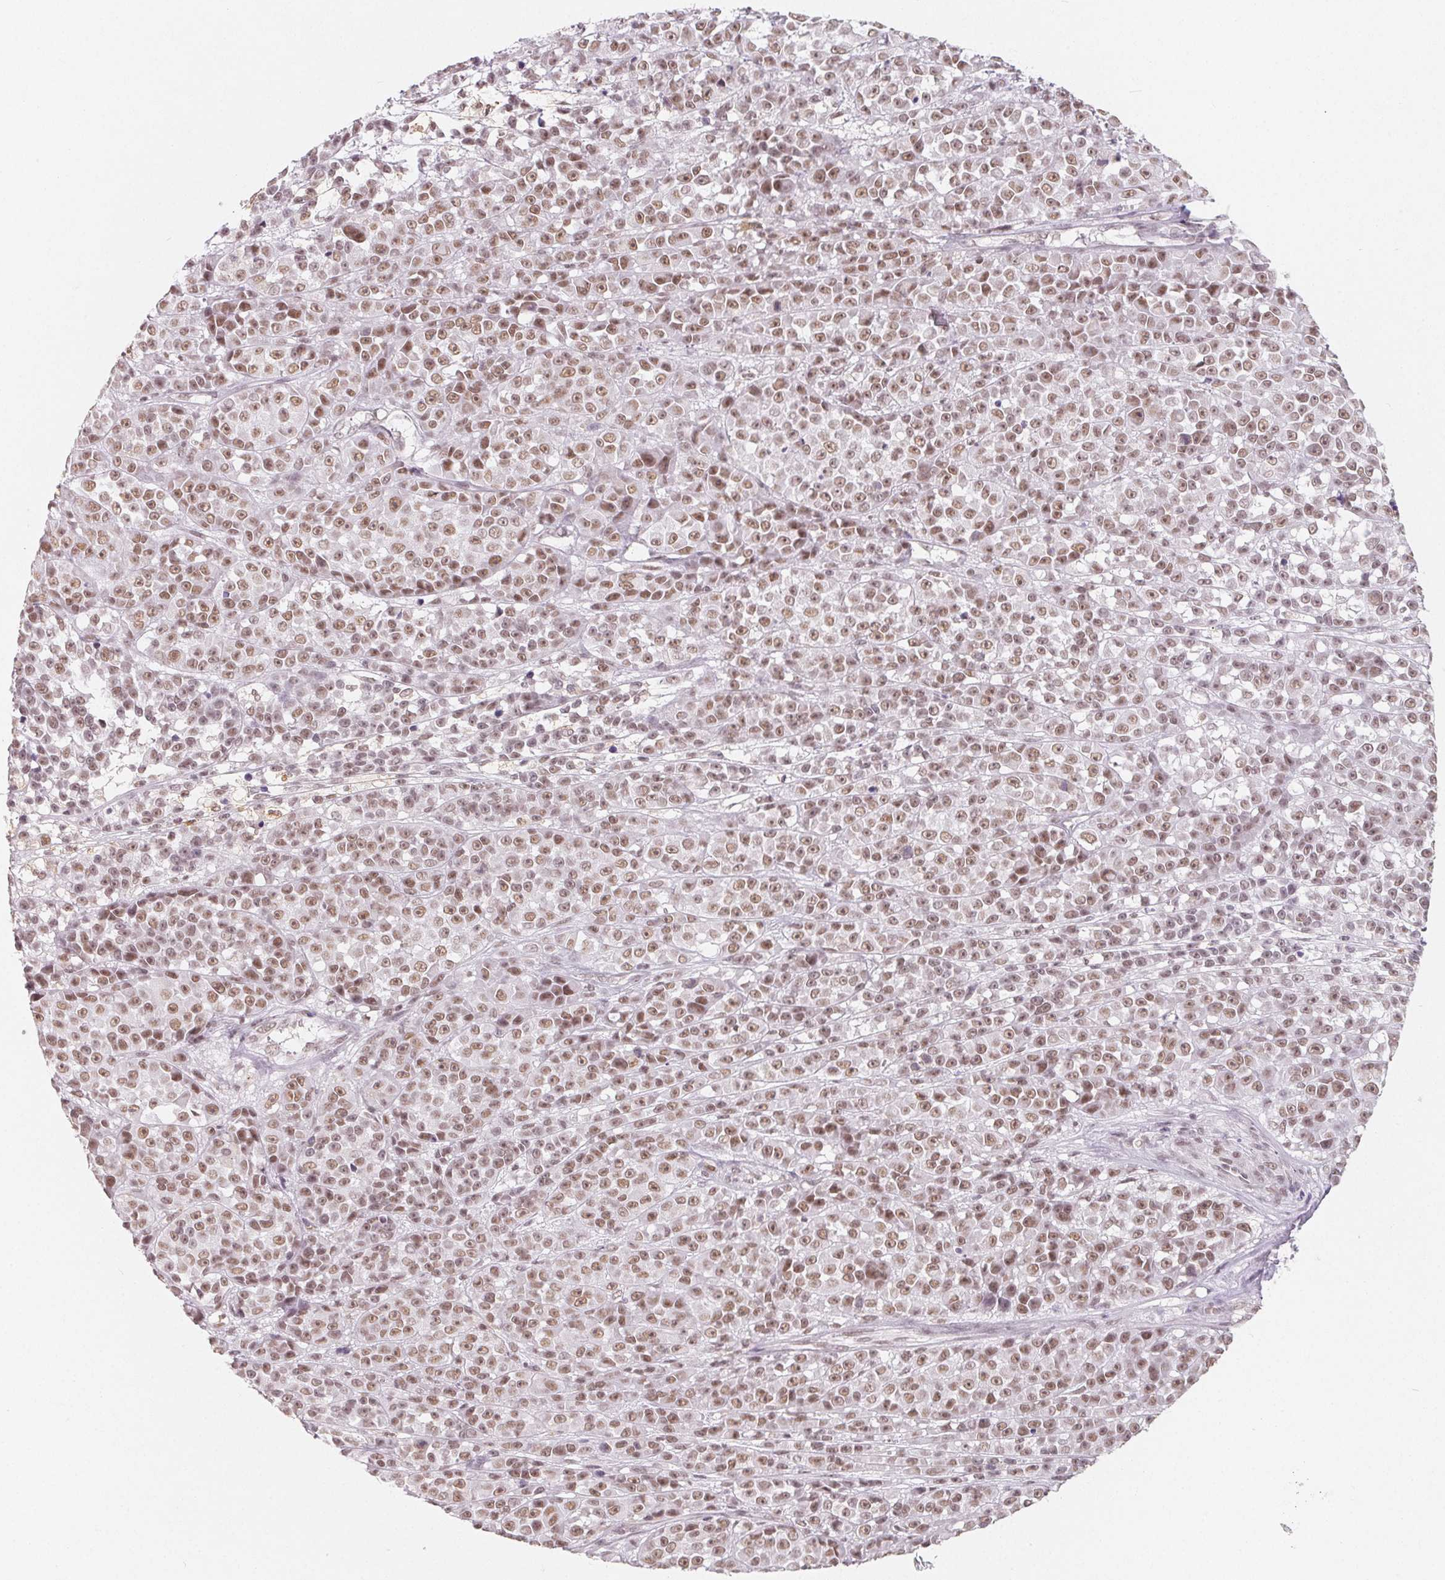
{"staining": {"intensity": "moderate", "quantity": ">75%", "location": "nuclear"}, "tissue": "melanoma", "cell_type": "Tumor cells", "image_type": "cancer", "snomed": [{"axis": "morphology", "description": "Malignant melanoma, NOS"}, {"axis": "topography", "description": "Skin"}, {"axis": "topography", "description": "Skin of back"}], "caption": "A brown stain shows moderate nuclear expression of a protein in human malignant melanoma tumor cells. The staining was performed using DAB, with brown indicating positive protein expression. Nuclei are stained blue with hematoxylin.", "gene": "NXF3", "patient": {"sex": "male", "age": 91}}